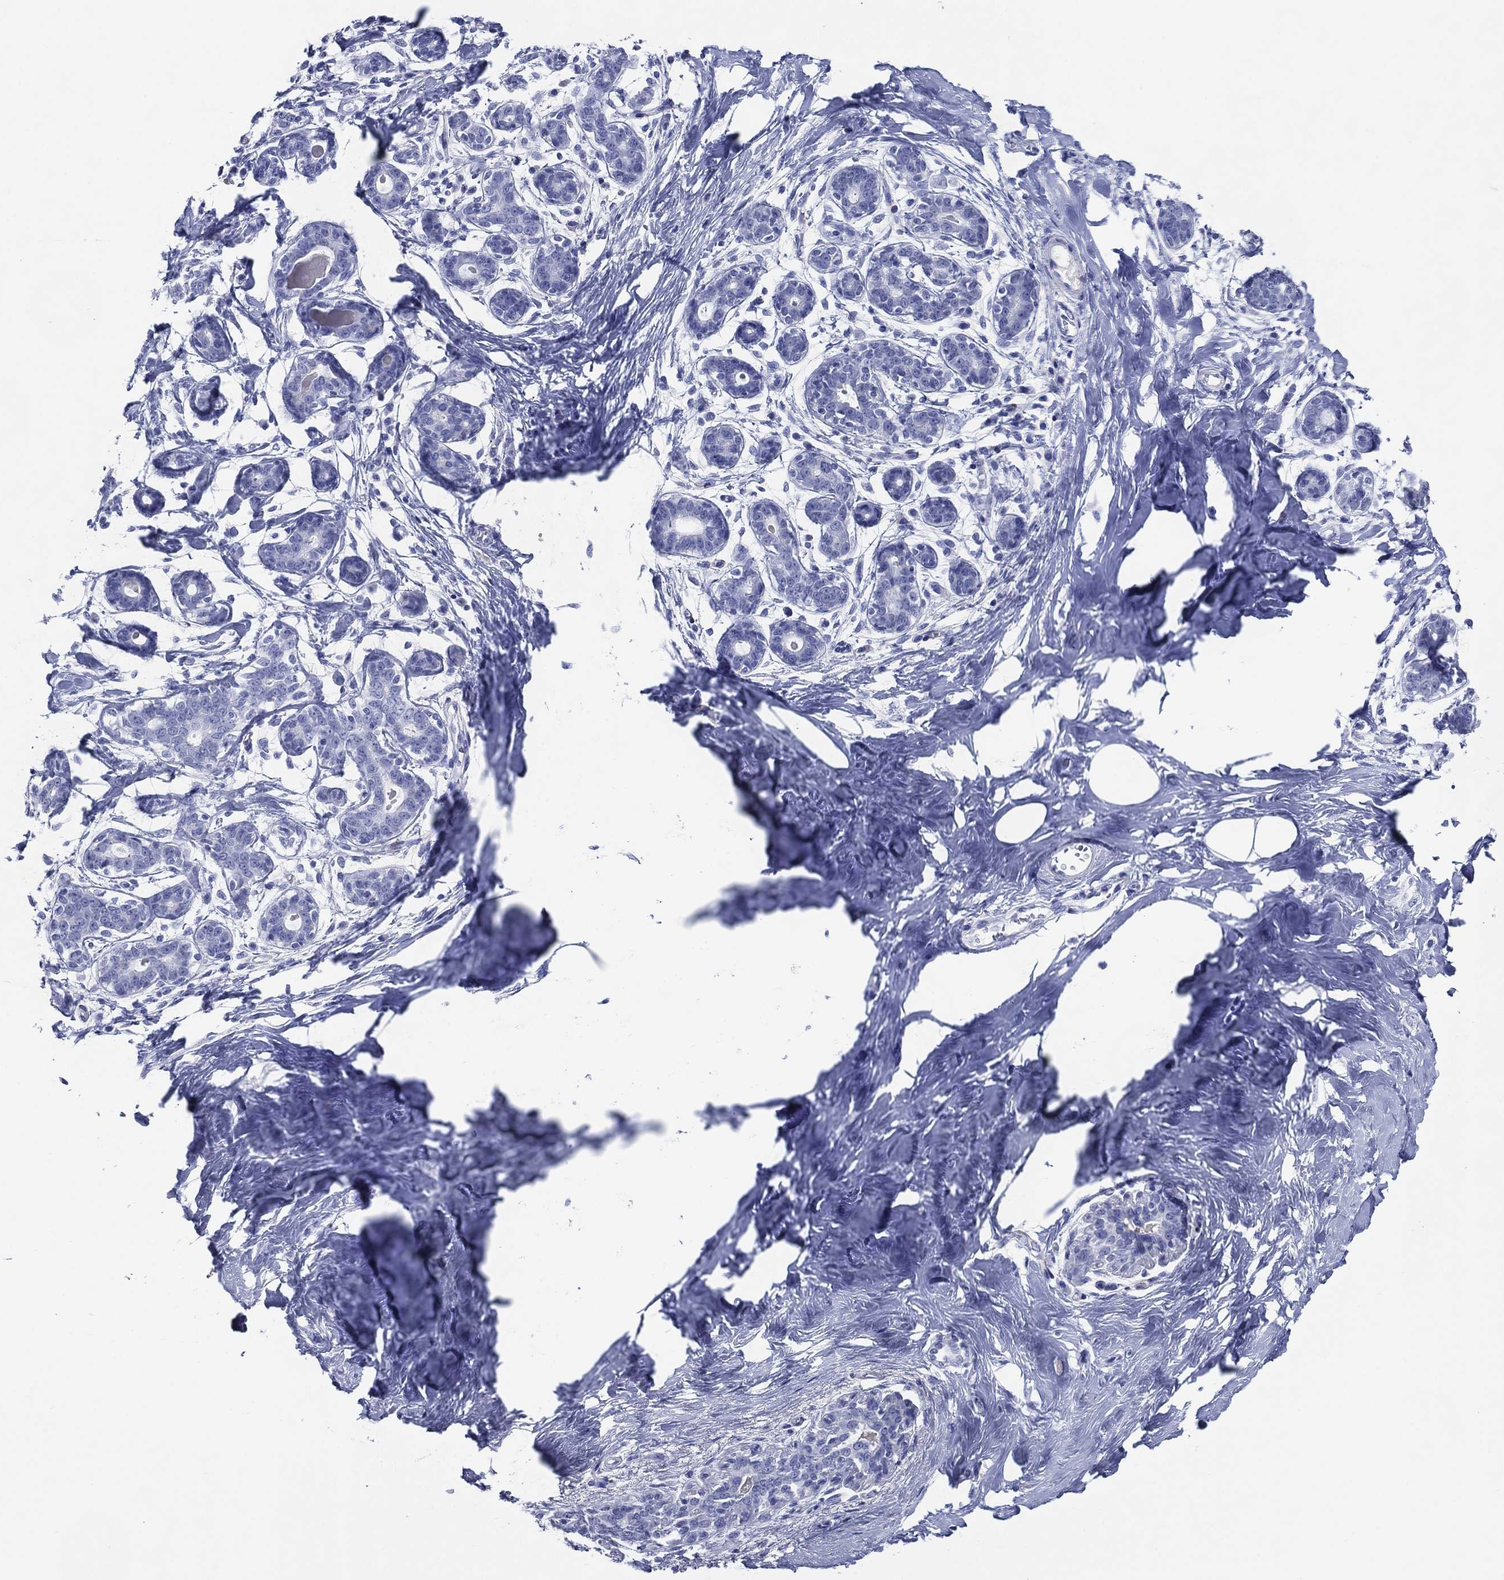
{"staining": {"intensity": "negative", "quantity": "none", "location": "none"}, "tissue": "breast", "cell_type": "Adipocytes", "image_type": "normal", "snomed": [{"axis": "morphology", "description": "Normal tissue, NOS"}, {"axis": "topography", "description": "Breast"}], "caption": "Immunohistochemistry of benign breast exhibits no positivity in adipocytes.", "gene": "ACE2", "patient": {"sex": "female", "age": 43}}